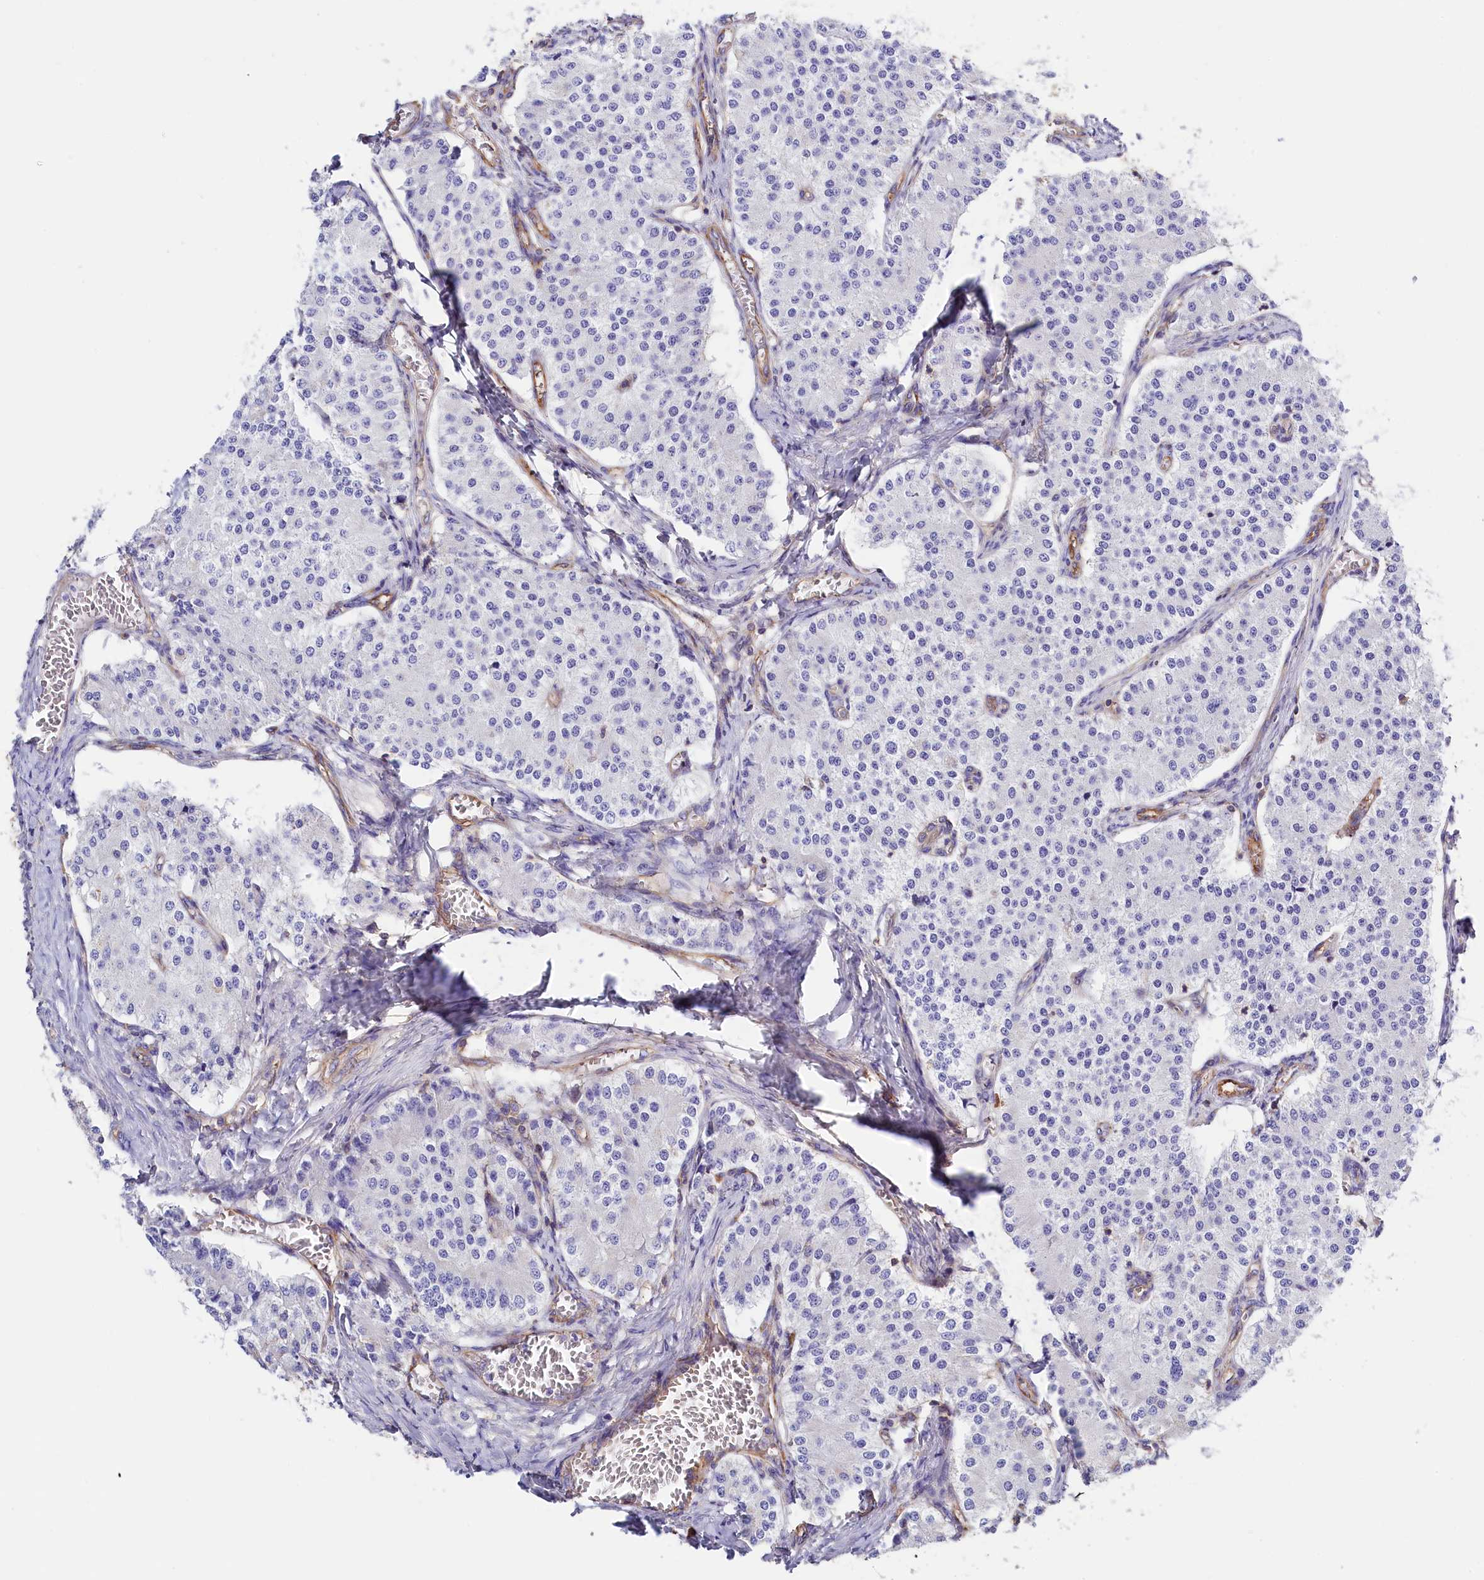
{"staining": {"intensity": "negative", "quantity": "none", "location": "none"}, "tissue": "carcinoid", "cell_type": "Tumor cells", "image_type": "cancer", "snomed": [{"axis": "morphology", "description": "Carcinoid, malignant, NOS"}, {"axis": "topography", "description": "Colon"}], "caption": "High magnification brightfield microscopy of carcinoid stained with DAB (brown) and counterstained with hematoxylin (blue): tumor cells show no significant expression. (Brightfield microscopy of DAB (3,3'-diaminobenzidine) IHC at high magnification).", "gene": "ATP2B4", "patient": {"sex": "female", "age": 52}}